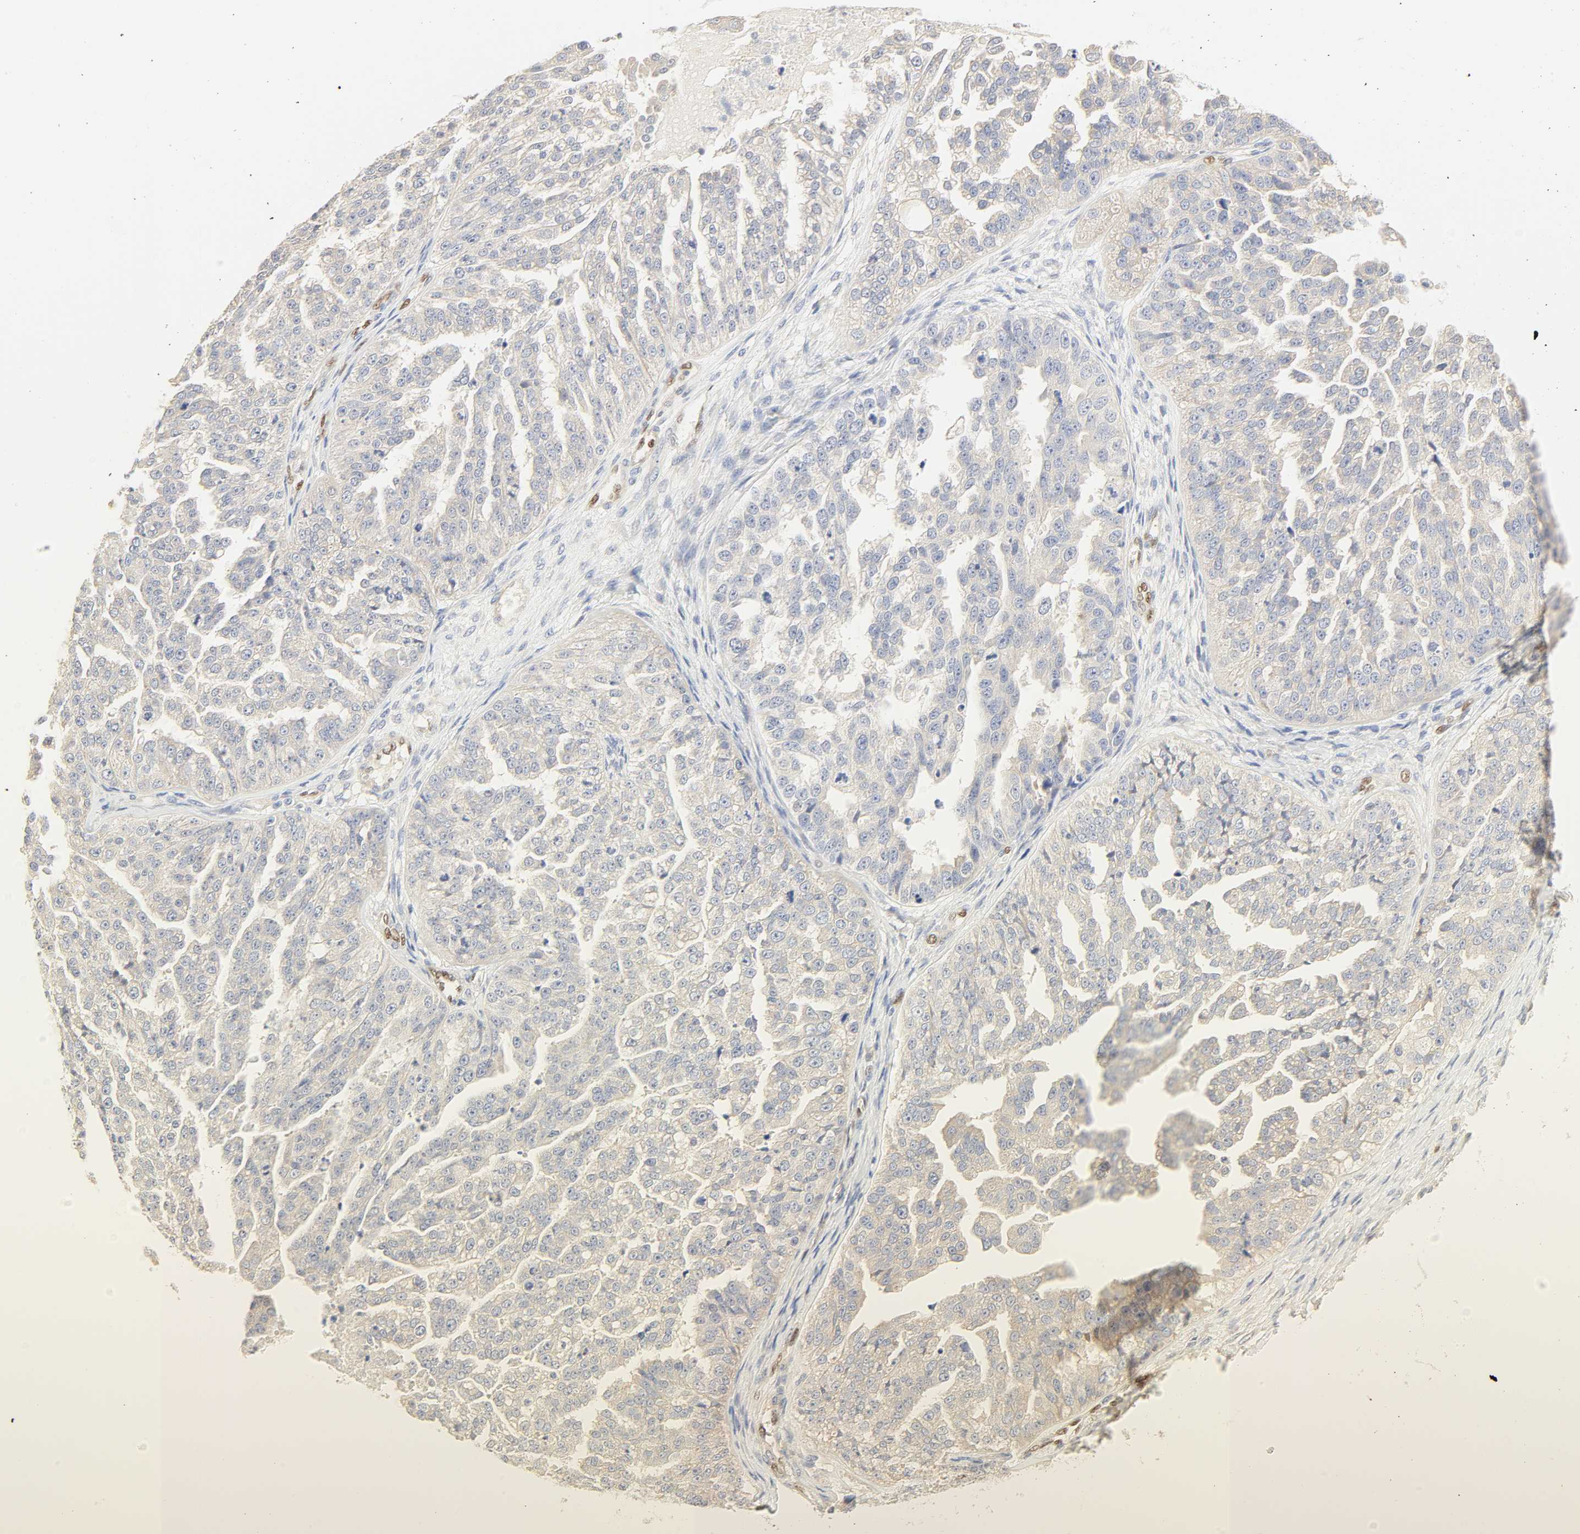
{"staining": {"intensity": "negative", "quantity": "none", "location": "none"}, "tissue": "ovarian cancer", "cell_type": "Tumor cells", "image_type": "cancer", "snomed": [{"axis": "morphology", "description": "Cystadenocarcinoma, serous, NOS"}, {"axis": "topography", "description": "Ovary"}], "caption": "Immunohistochemistry (IHC) micrograph of neoplastic tissue: human ovarian cancer stained with DAB (3,3'-diaminobenzidine) exhibits no significant protein staining in tumor cells.", "gene": "BORCS8-MEF2B", "patient": {"sex": "female", "age": 58}}